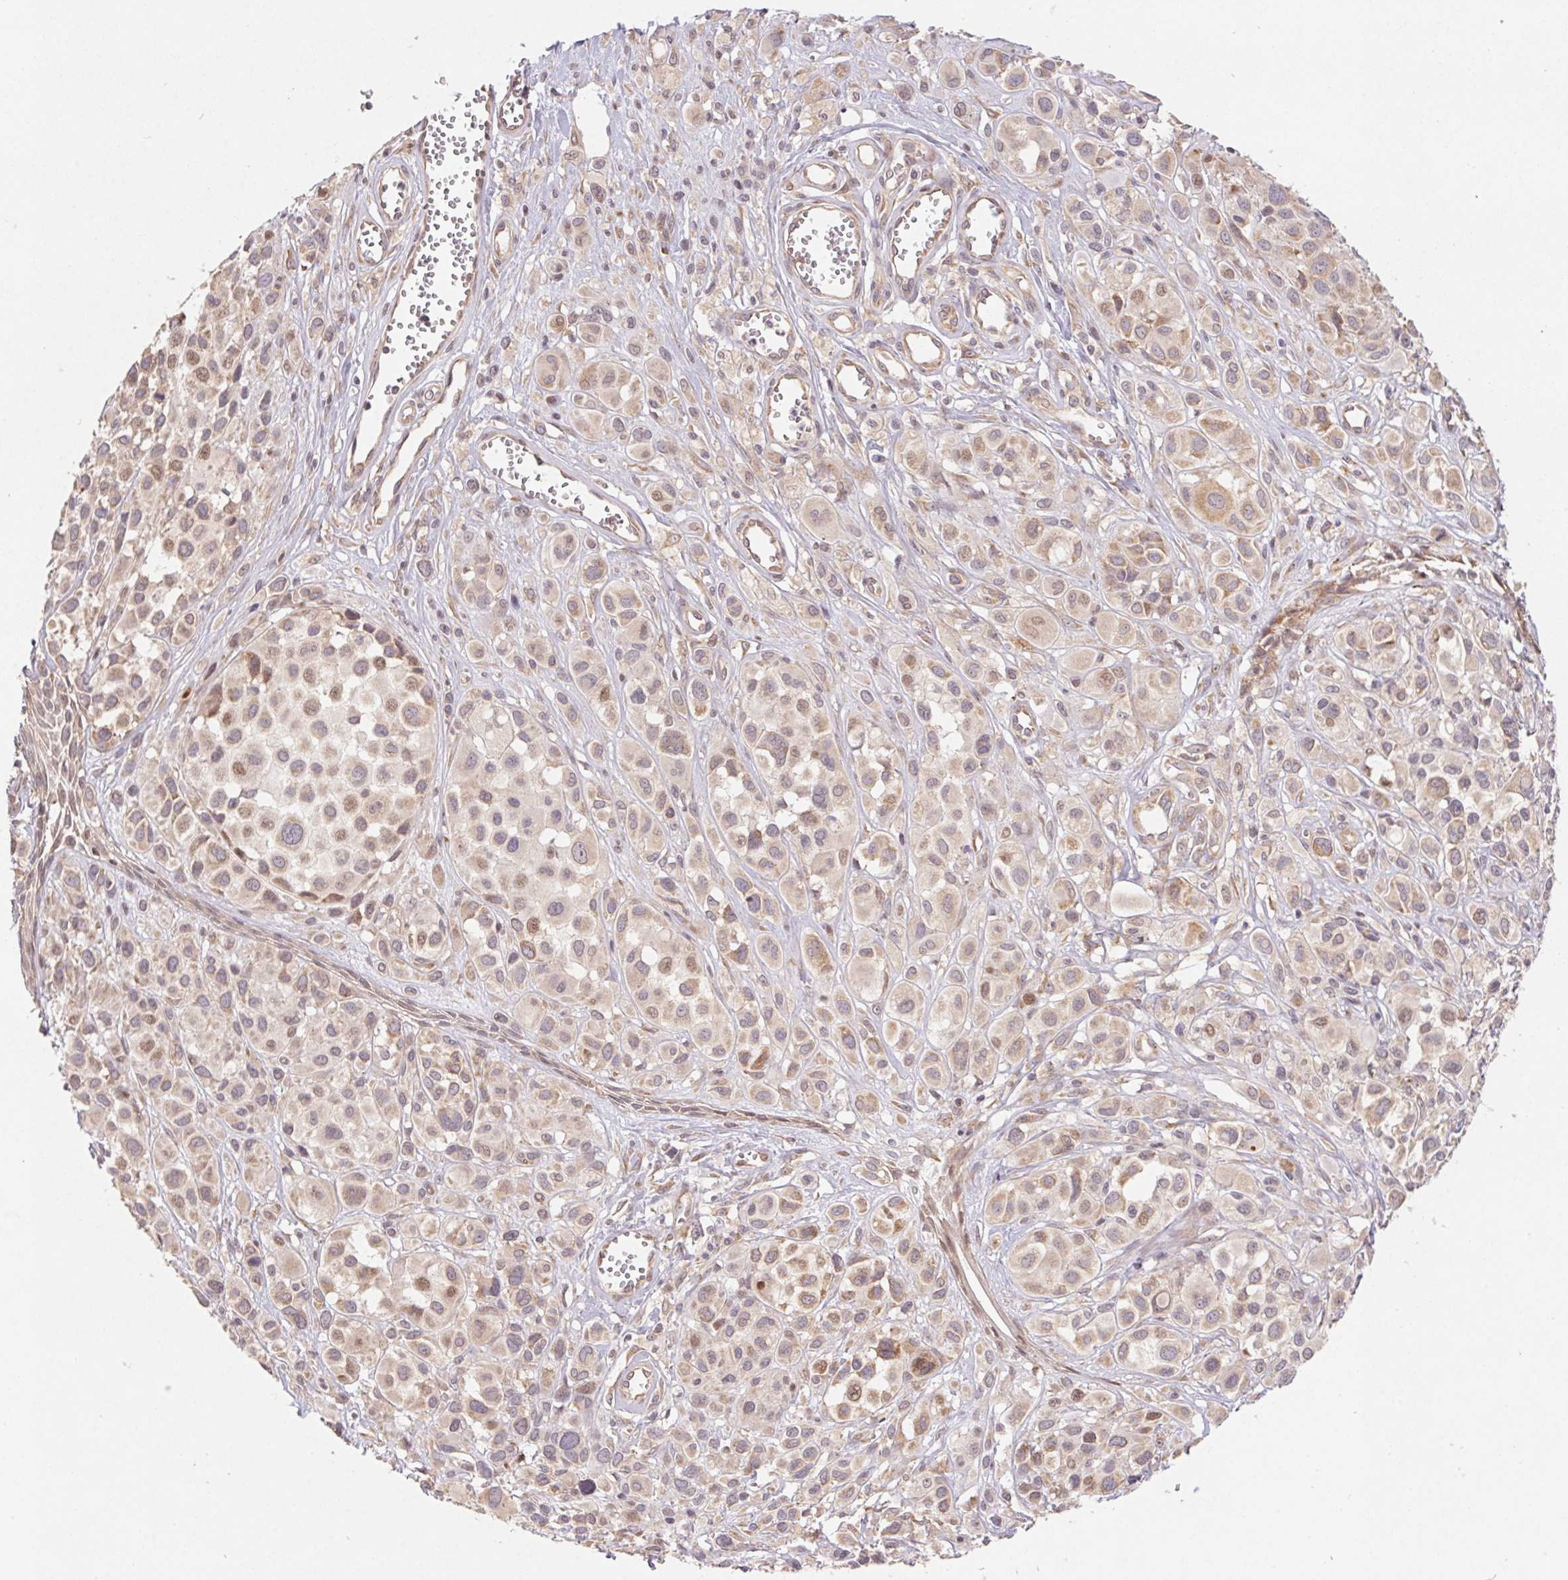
{"staining": {"intensity": "weak", "quantity": ">75%", "location": "cytoplasmic/membranous"}, "tissue": "melanoma", "cell_type": "Tumor cells", "image_type": "cancer", "snomed": [{"axis": "morphology", "description": "Malignant melanoma, NOS"}, {"axis": "topography", "description": "Skin"}], "caption": "Weak cytoplasmic/membranous expression is present in approximately >75% of tumor cells in melanoma.", "gene": "RPL27A", "patient": {"sex": "male", "age": 77}}